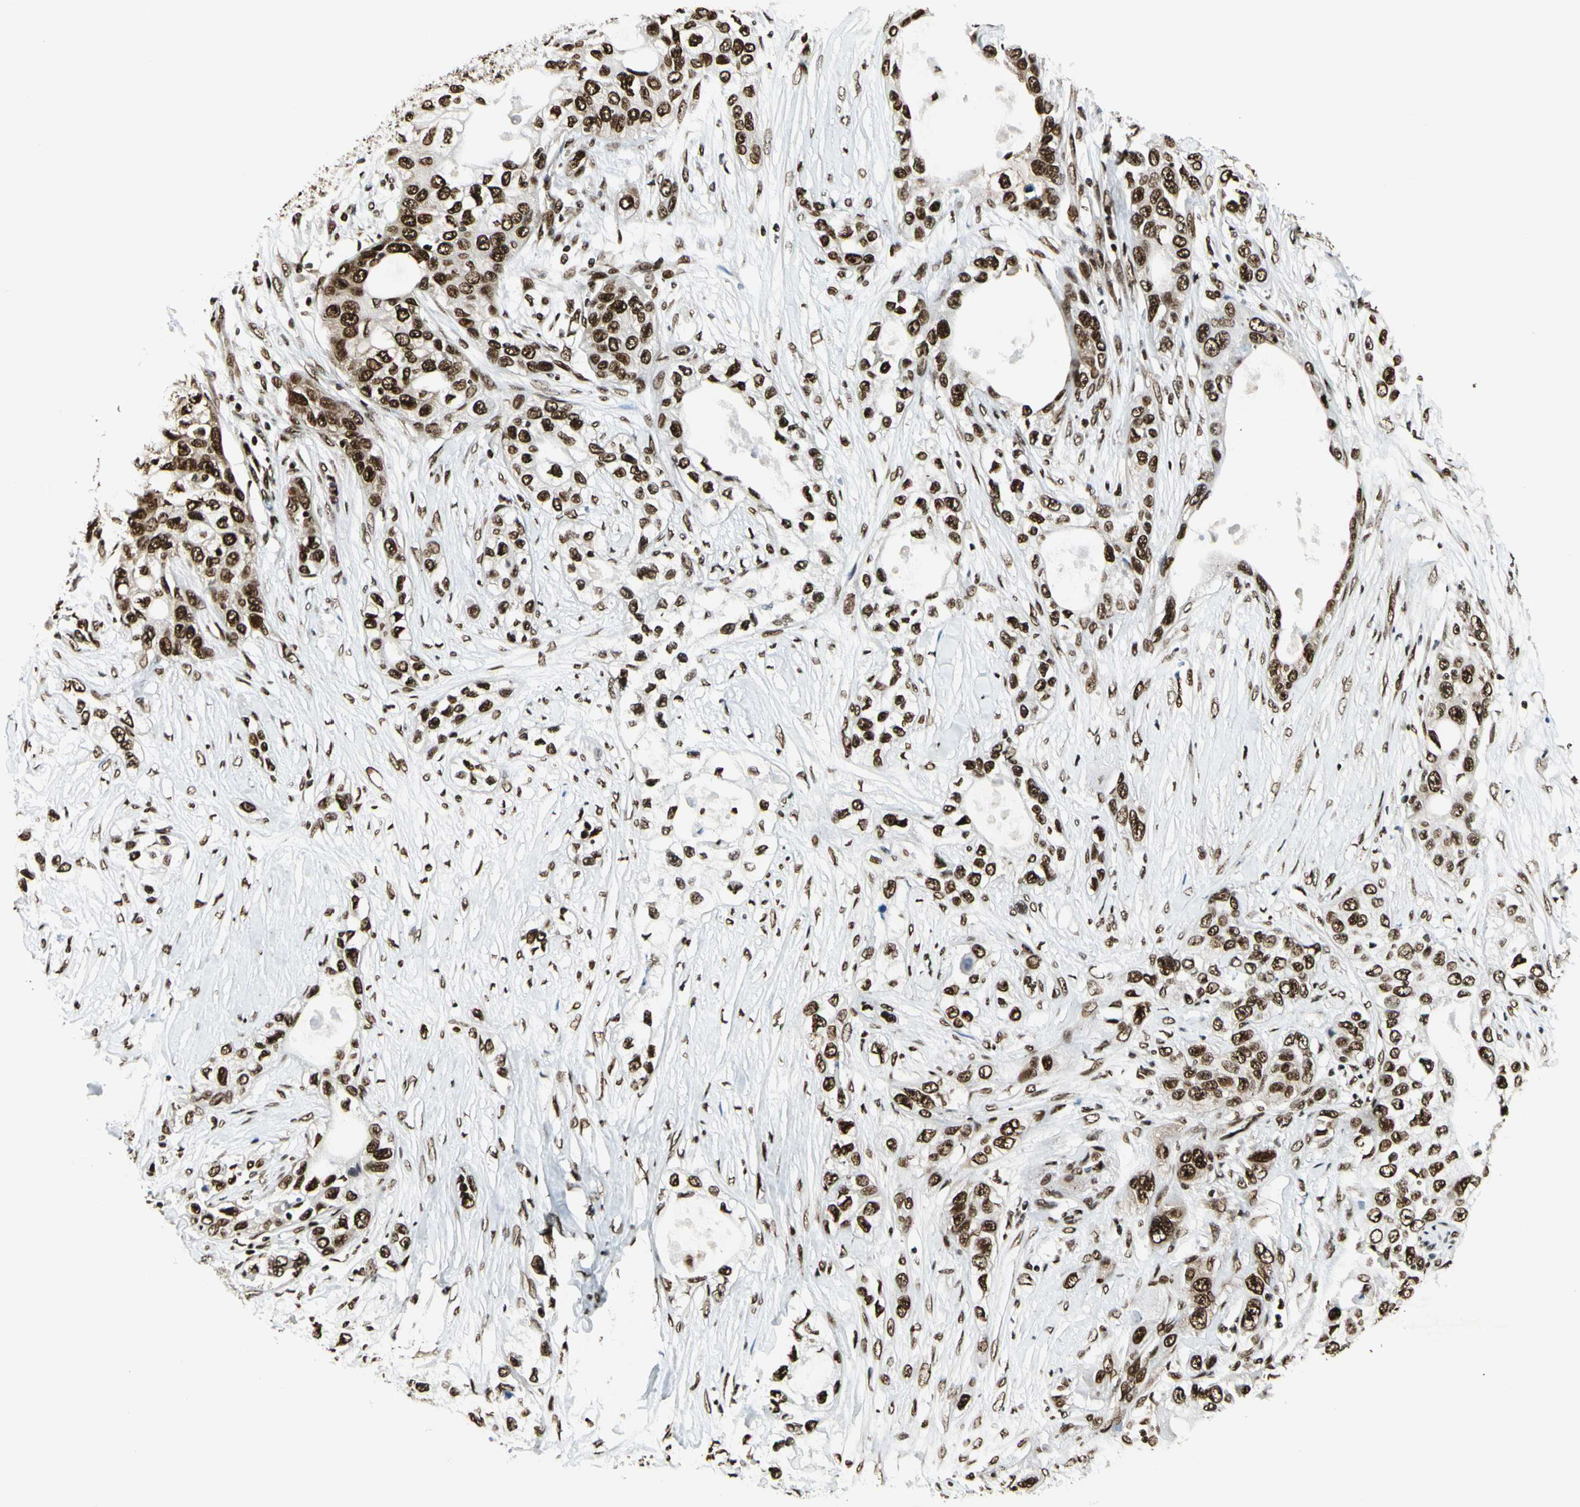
{"staining": {"intensity": "strong", "quantity": ">75%", "location": "cytoplasmic/membranous,nuclear"}, "tissue": "pancreatic cancer", "cell_type": "Tumor cells", "image_type": "cancer", "snomed": [{"axis": "morphology", "description": "Adenocarcinoma, NOS"}, {"axis": "topography", "description": "Pancreas"}], "caption": "Immunohistochemistry (IHC) photomicrograph of neoplastic tissue: pancreatic cancer (adenocarcinoma) stained using immunohistochemistry (IHC) reveals high levels of strong protein expression localized specifically in the cytoplasmic/membranous and nuclear of tumor cells, appearing as a cytoplasmic/membranous and nuclear brown color.", "gene": "FUS", "patient": {"sex": "female", "age": 70}}